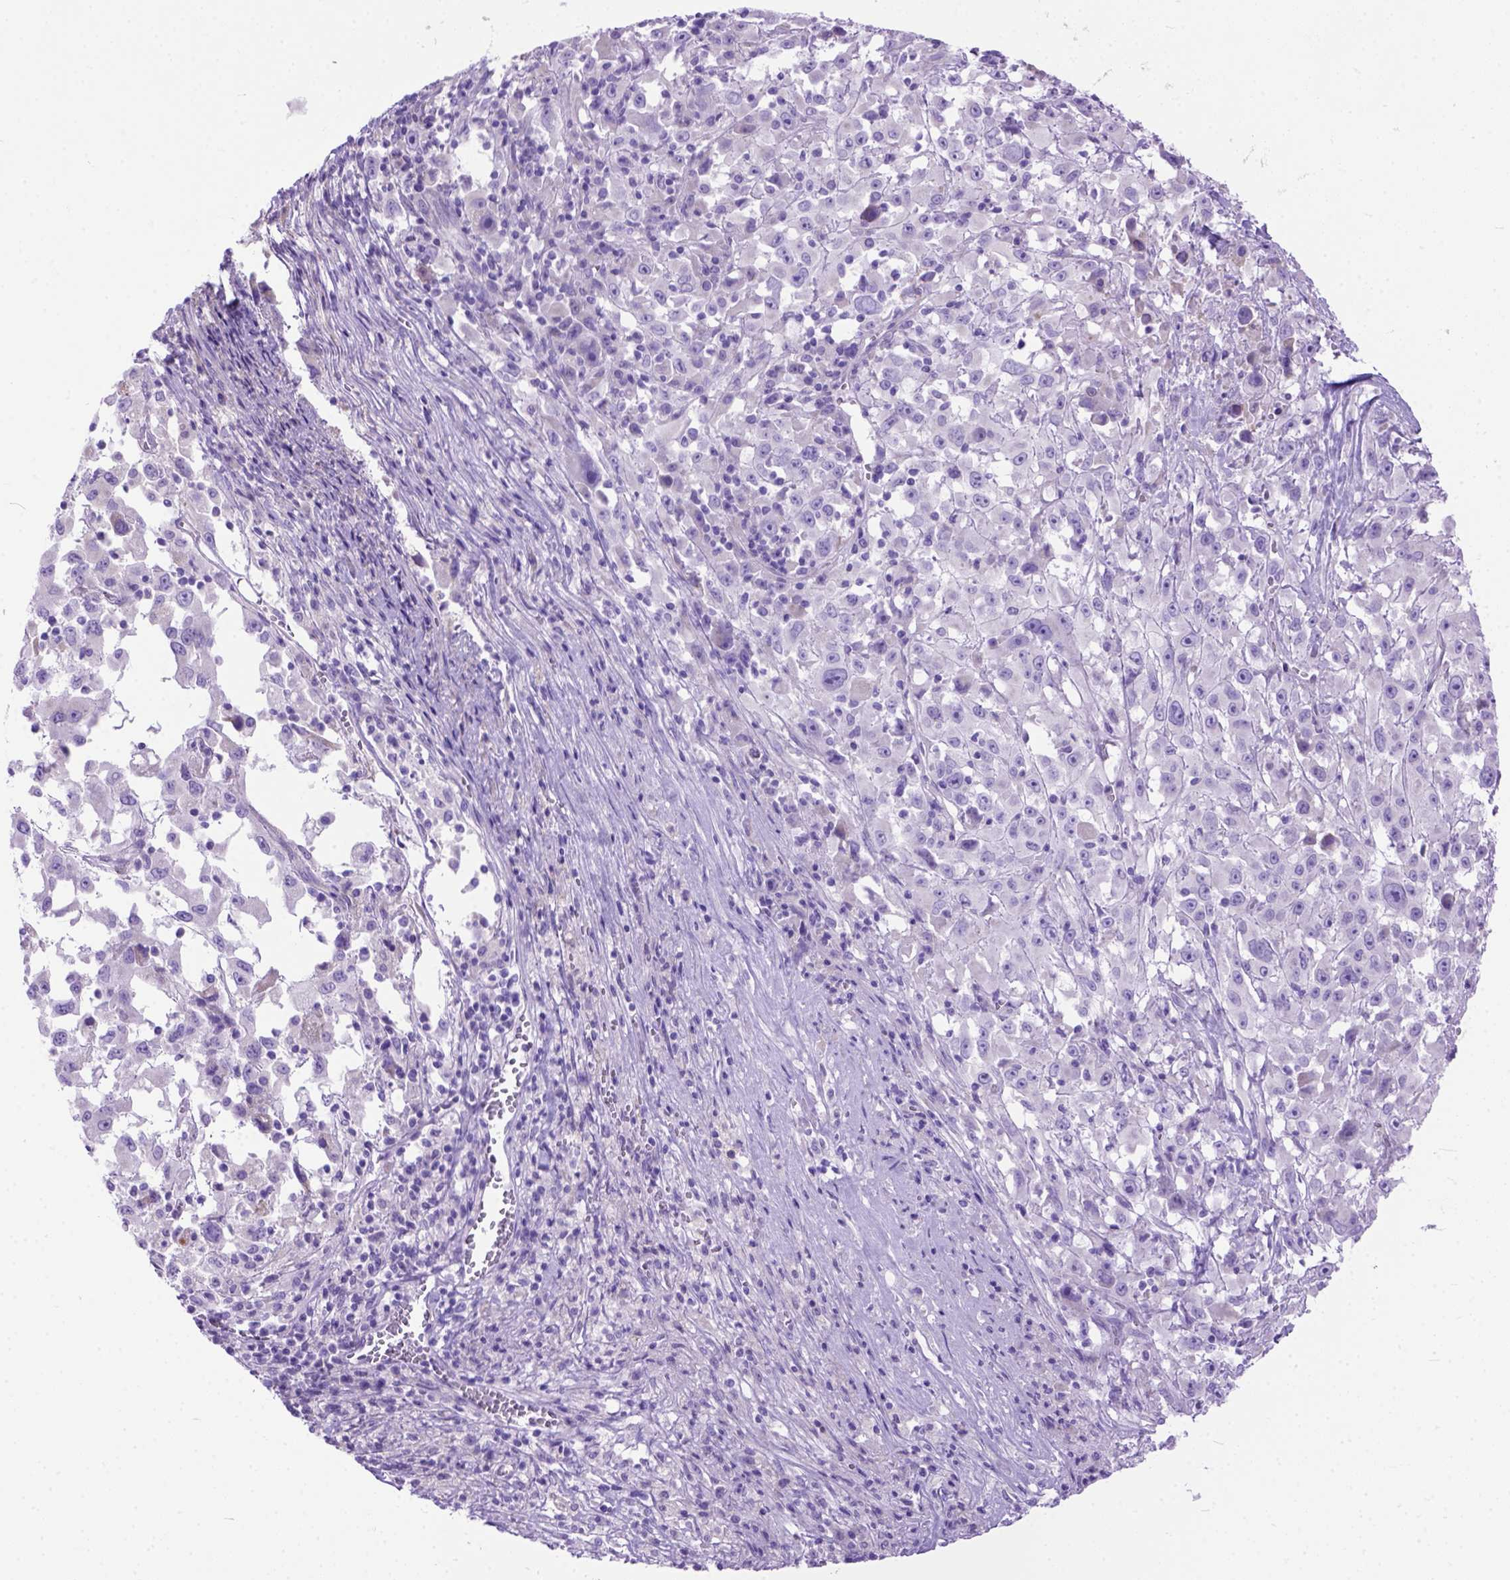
{"staining": {"intensity": "negative", "quantity": "none", "location": "none"}, "tissue": "melanoma", "cell_type": "Tumor cells", "image_type": "cancer", "snomed": [{"axis": "morphology", "description": "Malignant melanoma, Metastatic site"}, {"axis": "topography", "description": "Soft tissue"}], "caption": "DAB (3,3'-diaminobenzidine) immunohistochemical staining of melanoma exhibits no significant expression in tumor cells.", "gene": "ODAD3", "patient": {"sex": "male", "age": 50}}